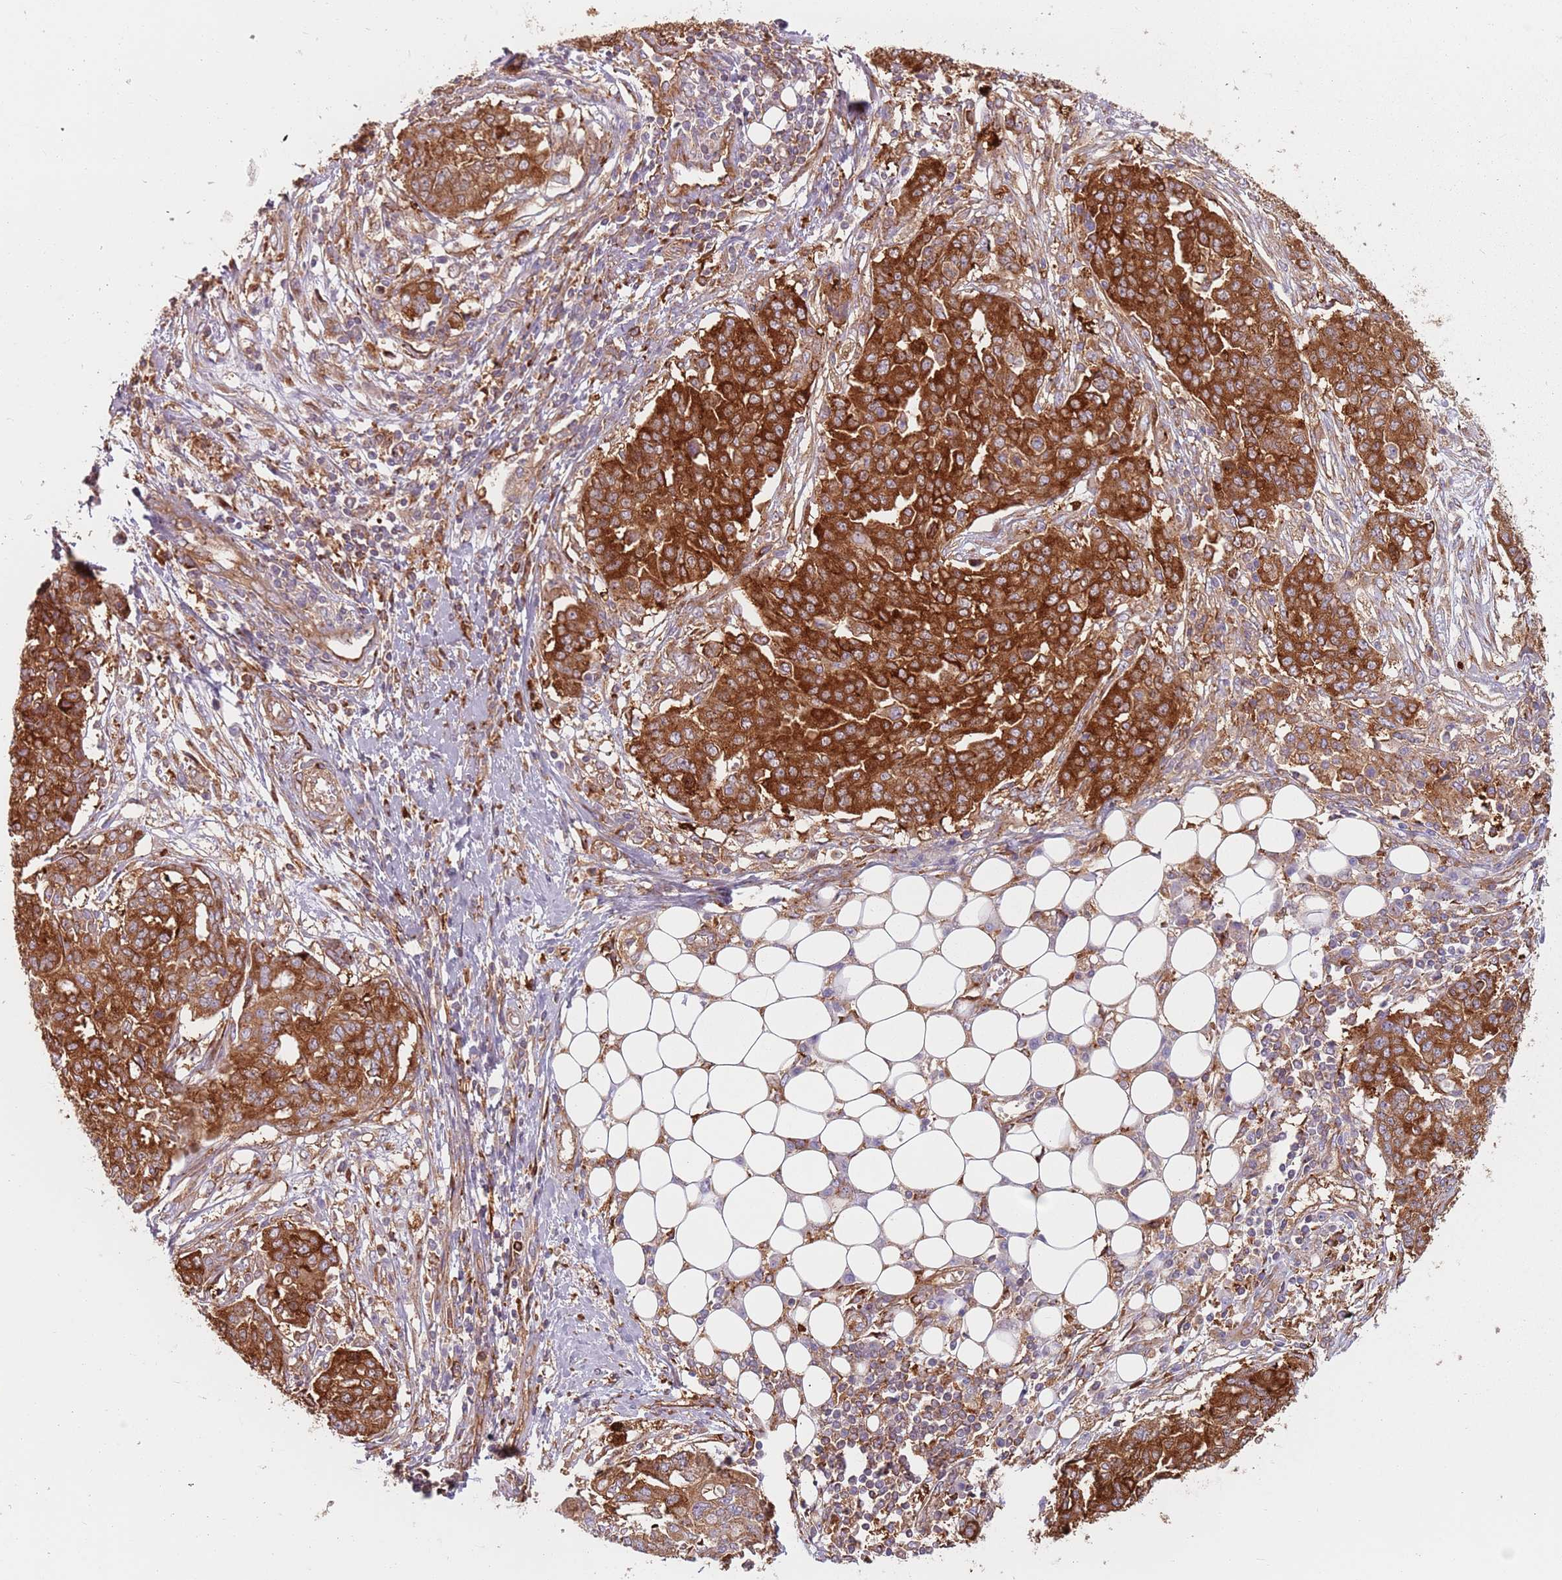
{"staining": {"intensity": "strong", "quantity": ">75%", "location": "cytoplasmic/membranous"}, "tissue": "ovarian cancer", "cell_type": "Tumor cells", "image_type": "cancer", "snomed": [{"axis": "morphology", "description": "Cystadenocarcinoma, serous, NOS"}, {"axis": "topography", "description": "Soft tissue"}, {"axis": "topography", "description": "Ovary"}], "caption": "Ovarian cancer (serous cystadenocarcinoma) stained with DAB (3,3'-diaminobenzidine) IHC demonstrates high levels of strong cytoplasmic/membranous positivity in about >75% of tumor cells.", "gene": "TPD52L2", "patient": {"sex": "female", "age": 57}}